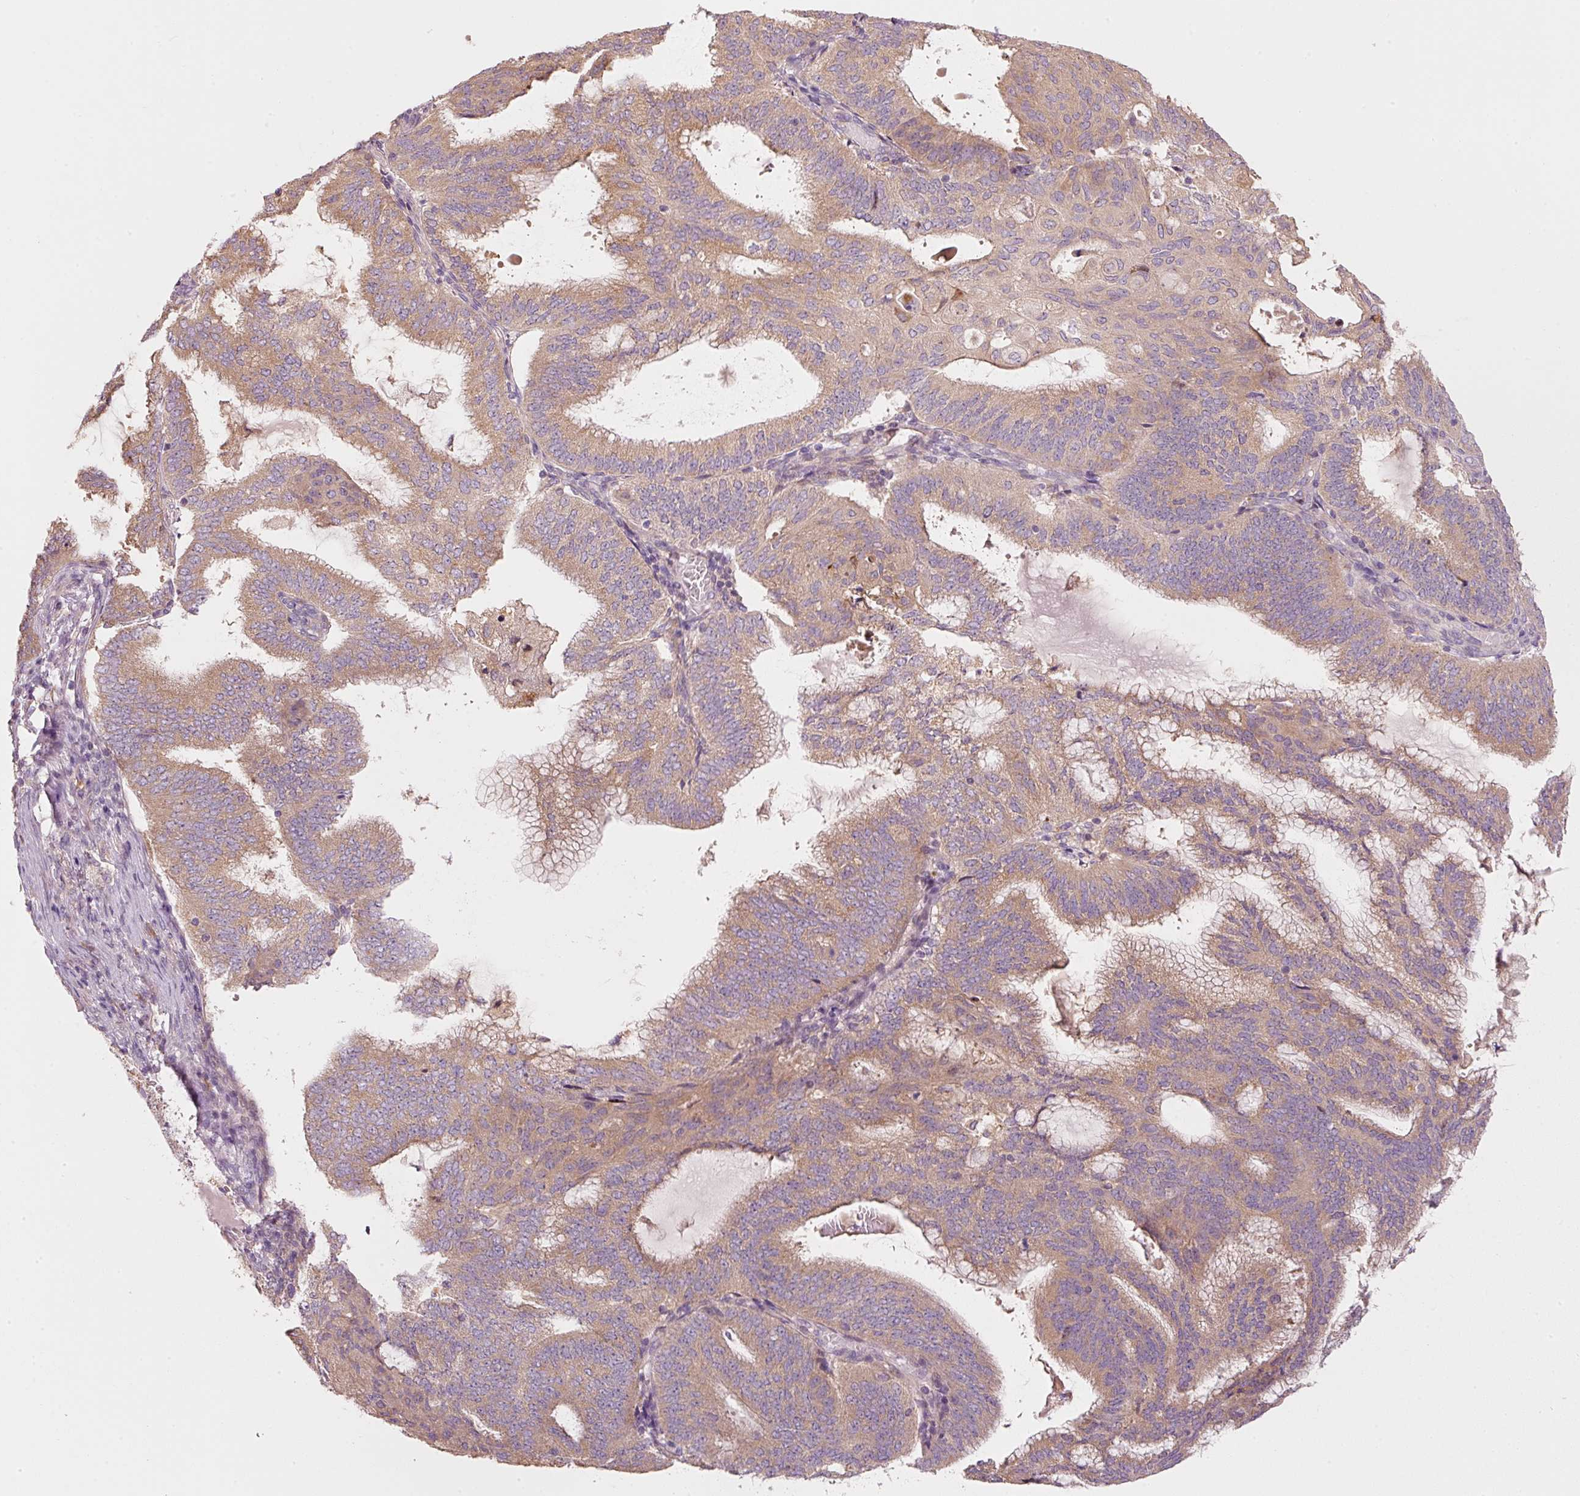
{"staining": {"intensity": "moderate", "quantity": ">75%", "location": "cytoplasmic/membranous"}, "tissue": "endometrial cancer", "cell_type": "Tumor cells", "image_type": "cancer", "snomed": [{"axis": "morphology", "description": "Adenocarcinoma, NOS"}, {"axis": "topography", "description": "Endometrium"}], "caption": "A photomicrograph showing moderate cytoplasmic/membranous positivity in approximately >75% of tumor cells in endometrial adenocarcinoma, as visualized by brown immunohistochemical staining.", "gene": "MAP10", "patient": {"sex": "female", "age": 49}}